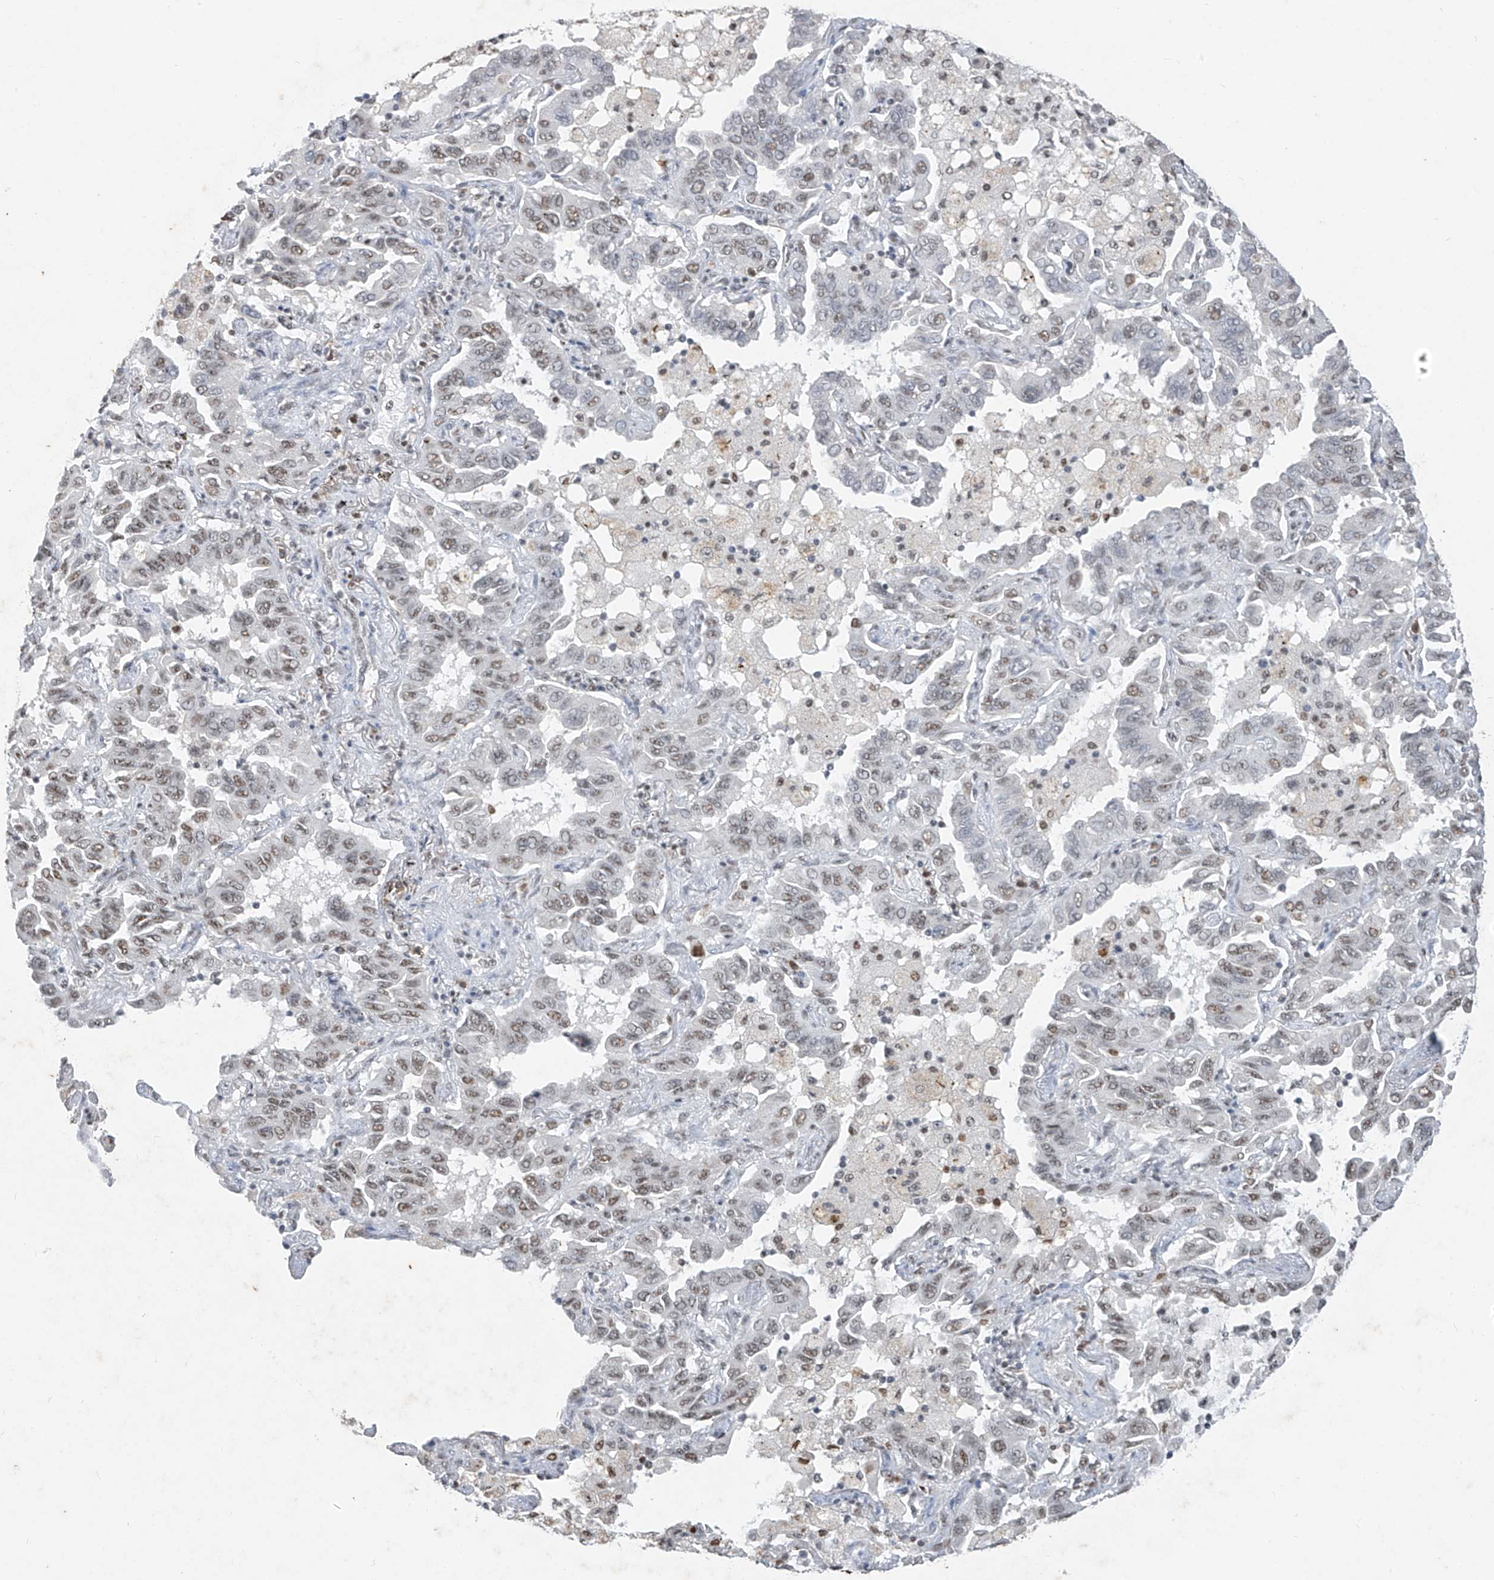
{"staining": {"intensity": "weak", "quantity": "25%-75%", "location": "nuclear"}, "tissue": "lung cancer", "cell_type": "Tumor cells", "image_type": "cancer", "snomed": [{"axis": "morphology", "description": "Adenocarcinoma, NOS"}, {"axis": "topography", "description": "Lung"}], "caption": "Lung cancer (adenocarcinoma) stained for a protein displays weak nuclear positivity in tumor cells. (Brightfield microscopy of DAB IHC at high magnification).", "gene": "TFEC", "patient": {"sex": "male", "age": 64}}